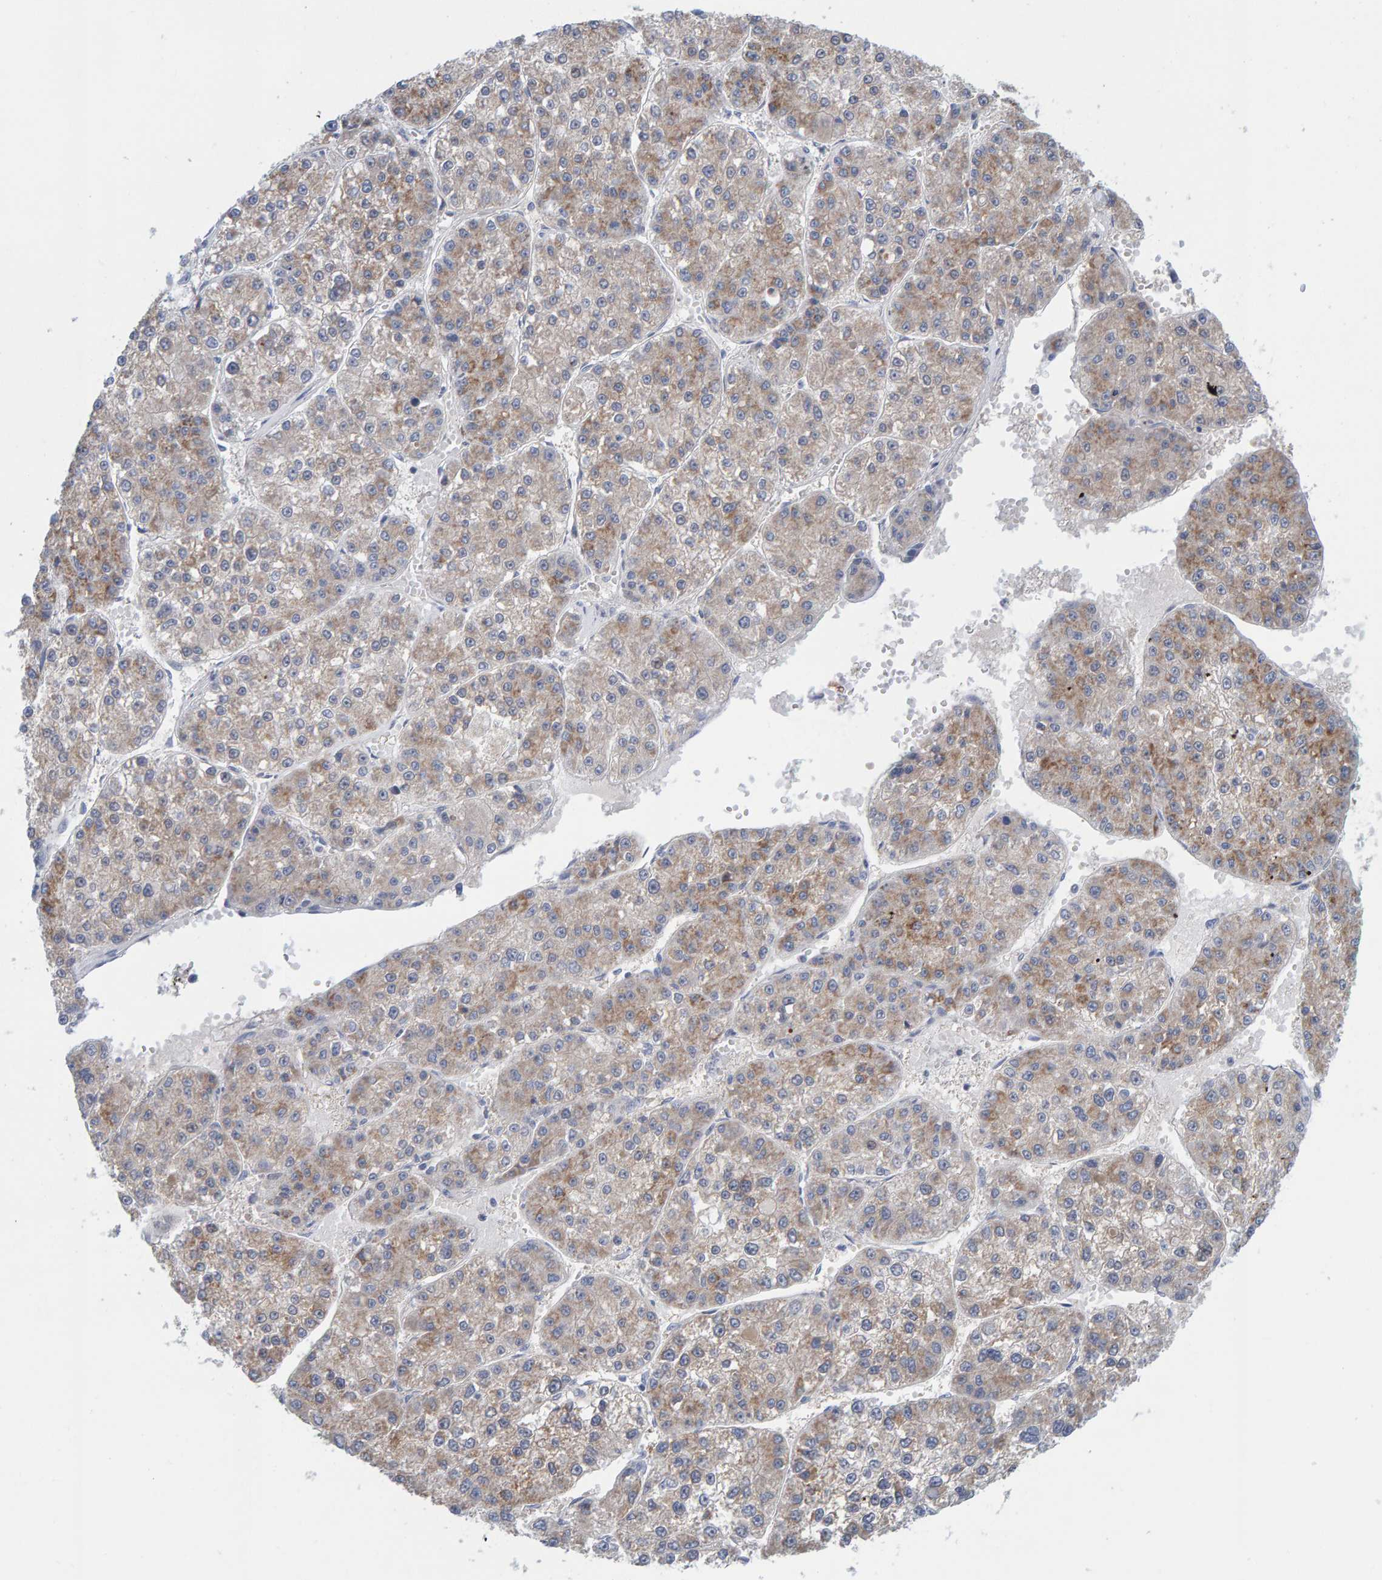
{"staining": {"intensity": "weak", "quantity": ">75%", "location": "cytoplasmic/membranous"}, "tissue": "liver cancer", "cell_type": "Tumor cells", "image_type": "cancer", "snomed": [{"axis": "morphology", "description": "Carcinoma, Hepatocellular, NOS"}, {"axis": "topography", "description": "Liver"}], "caption": "Immunohistochemistry (IHC) micrograph of human liver cancer stained for a protein (brown), which demonstrates low levels of weak cytoplasmic/membranous staining in approximately >75% of tumor cells.", "gene": "ZC3H3", "patient": {"sex": "female", "age": 73}}